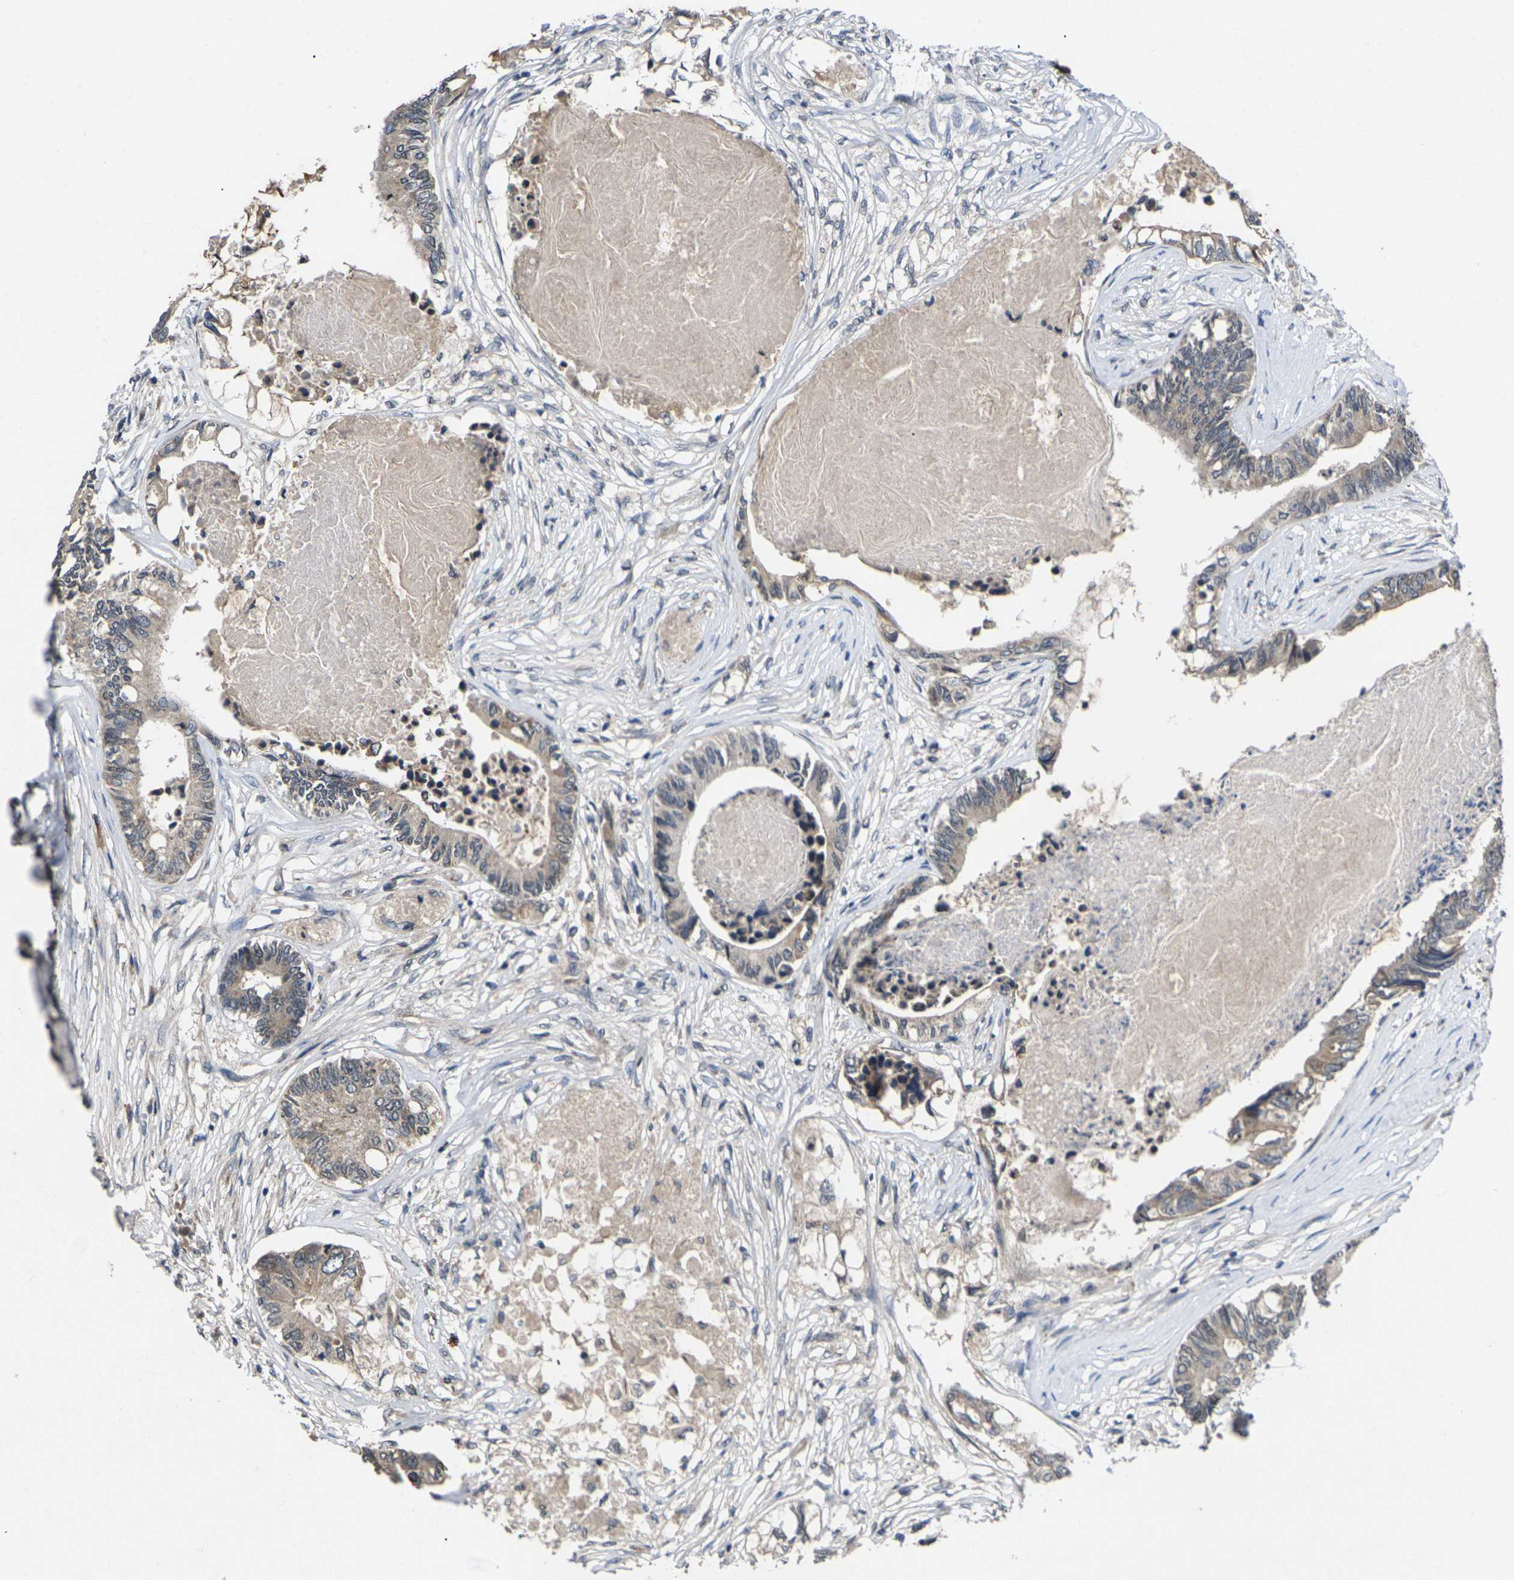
{"staining": {"intensity": "negative", "quantity": "none", "location": "none"}, "tissue": "colorectal cancer", "cell_type": "Tumor cells", "image_type": "cancer", "snomed": [{"axis": "morphology", "description": "Adenocarcinoma, NOS"}, {"axis": "topography", "description": "Rectum"}], "caption": "Colorectal cancer stained for a protein using immunohistochemistry (IHC) displays no staining tumor cells.", "gene": "SLC2A2", "patient": {"sex": "male", "age": 63}}